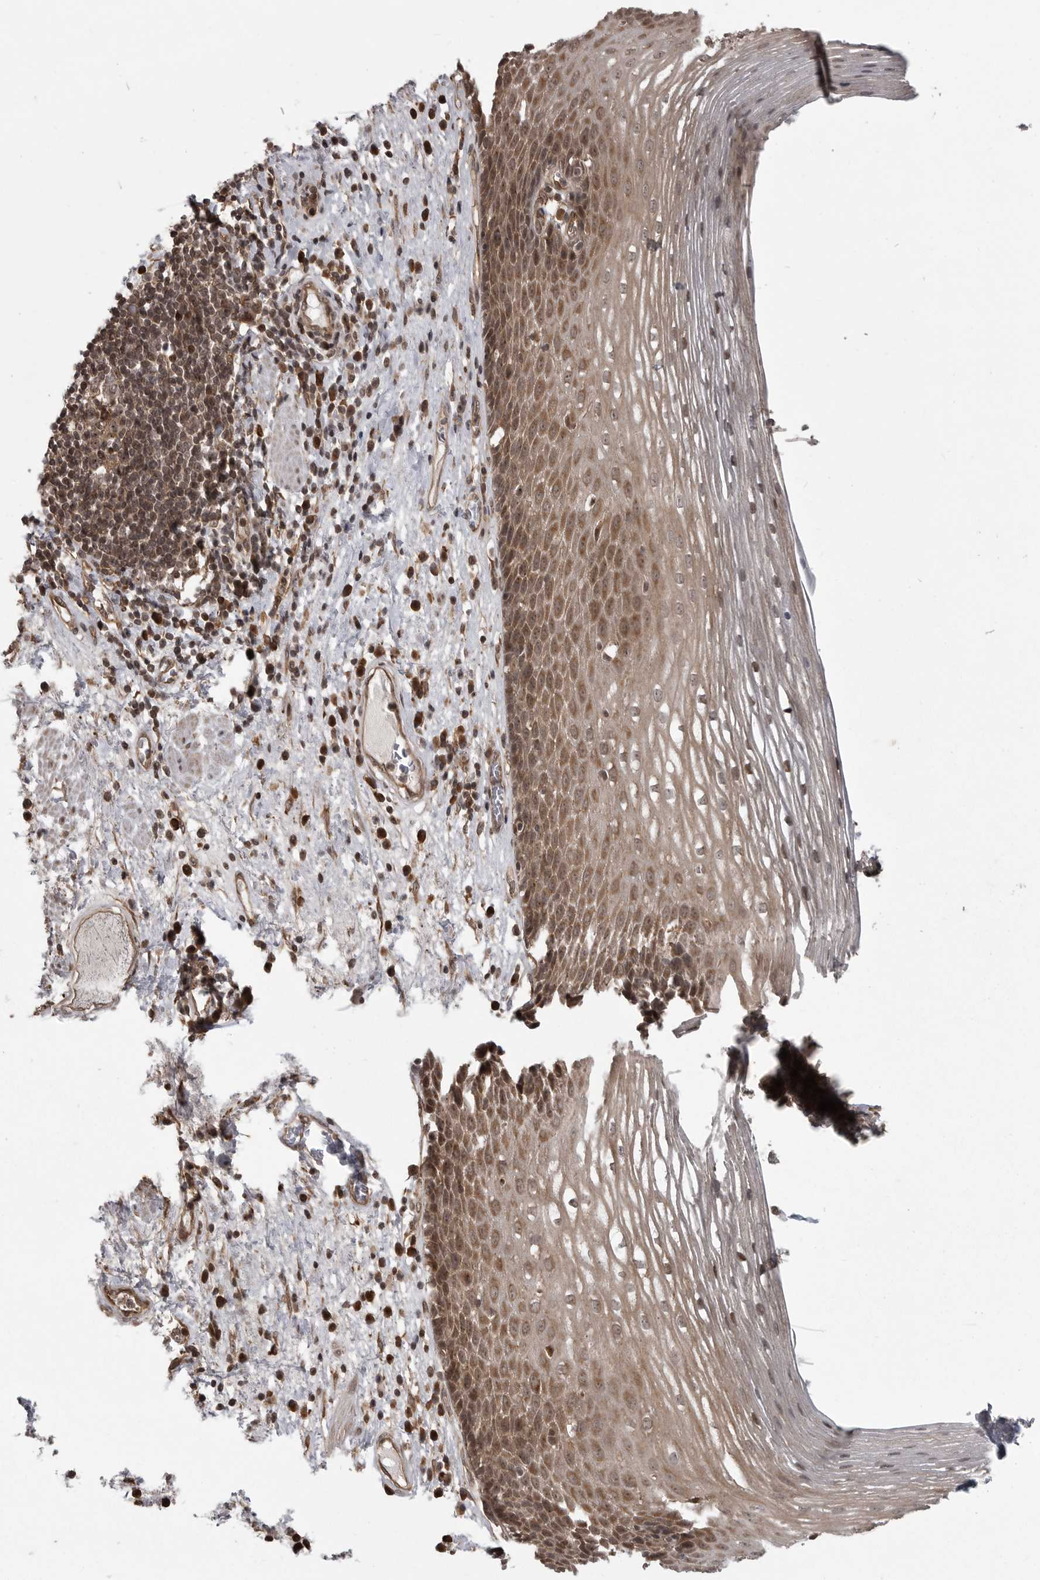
{"staining": {"intensity": "moderate", "quantity": ">75%", "location": "cytoplasmic/membranous"}, "tissue": "esophagus", "cell_type": "Squamous epithelial cells", "image_type": "normal", "snomed": [{"axis": "morphology", "description": "Normal tissue, NOS"}, {"axis": "morphology", "description": "Adenocarcinoma, NOS"}, {"axis": "topography", "description": "Esophagus"}], "caption": "A brown stain highlights moderate cytoplasmic/membranous positivity of a protein in squamous epithelial cells of unremarkable esophagus.", "gene": "DNAJC8", "patient": {"sex": "male", "age": 62}}